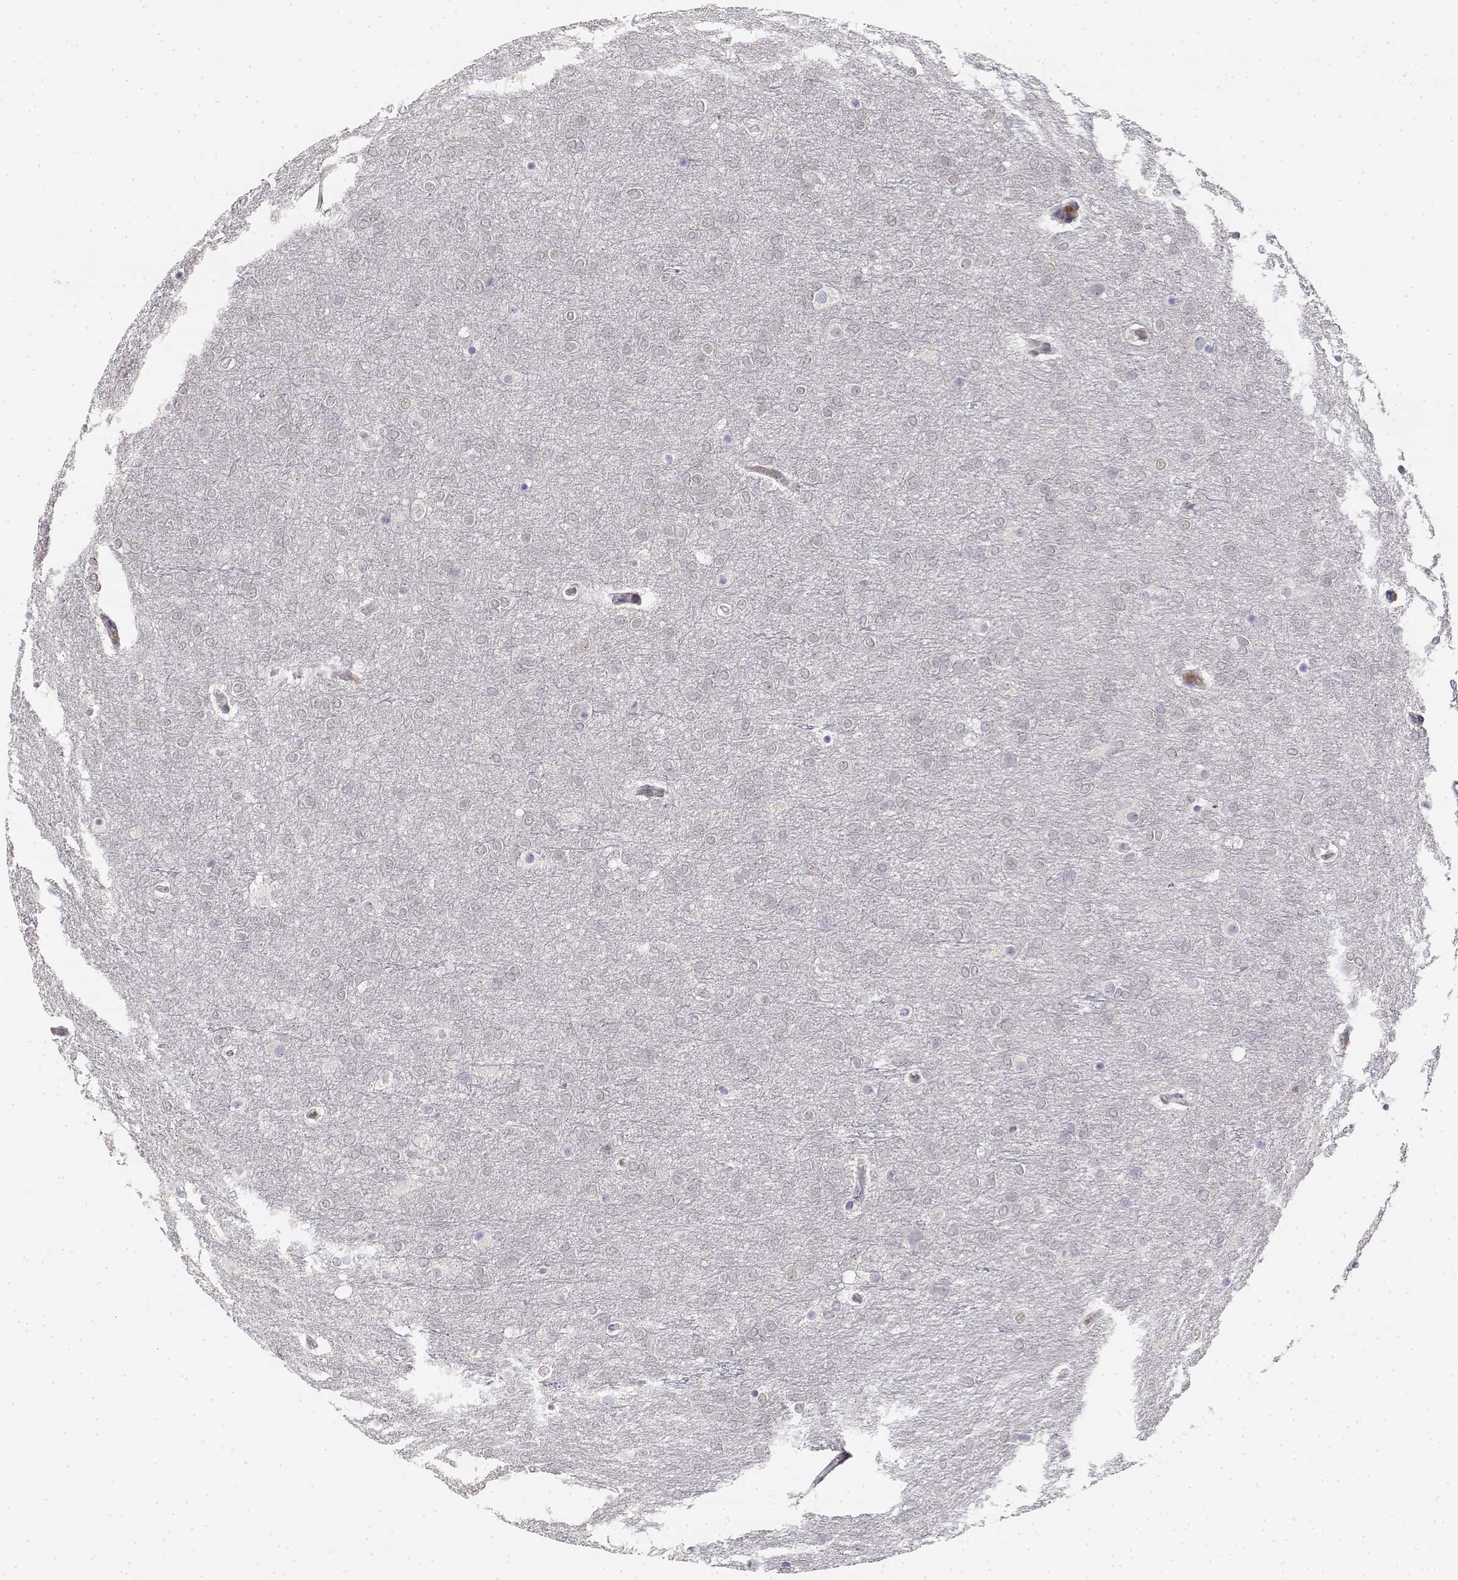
{"staining": {"intensity": "negative", "quantity": "none", "location": "none"}, "tissue": "glioma", "cell_type": "Tumor cells", "image_type": "cancer", "snomed": [{"axis": "morphology", "description": "Glioma, malignant, High grade"}, {"axis": "topography", "description": "Brain"}], "caption": "A high-resolution histopathology image shows IHC staining of glioma, which displays no significant positivity in tumor cells. The staining is performed using DAB (3,3'-diaminobenzidine) brown chromogen with nuclei counter-stained in using hematoxylin.", "gene": "GLIPR1L2", "patient": {"sex": "female", "age": 61}}